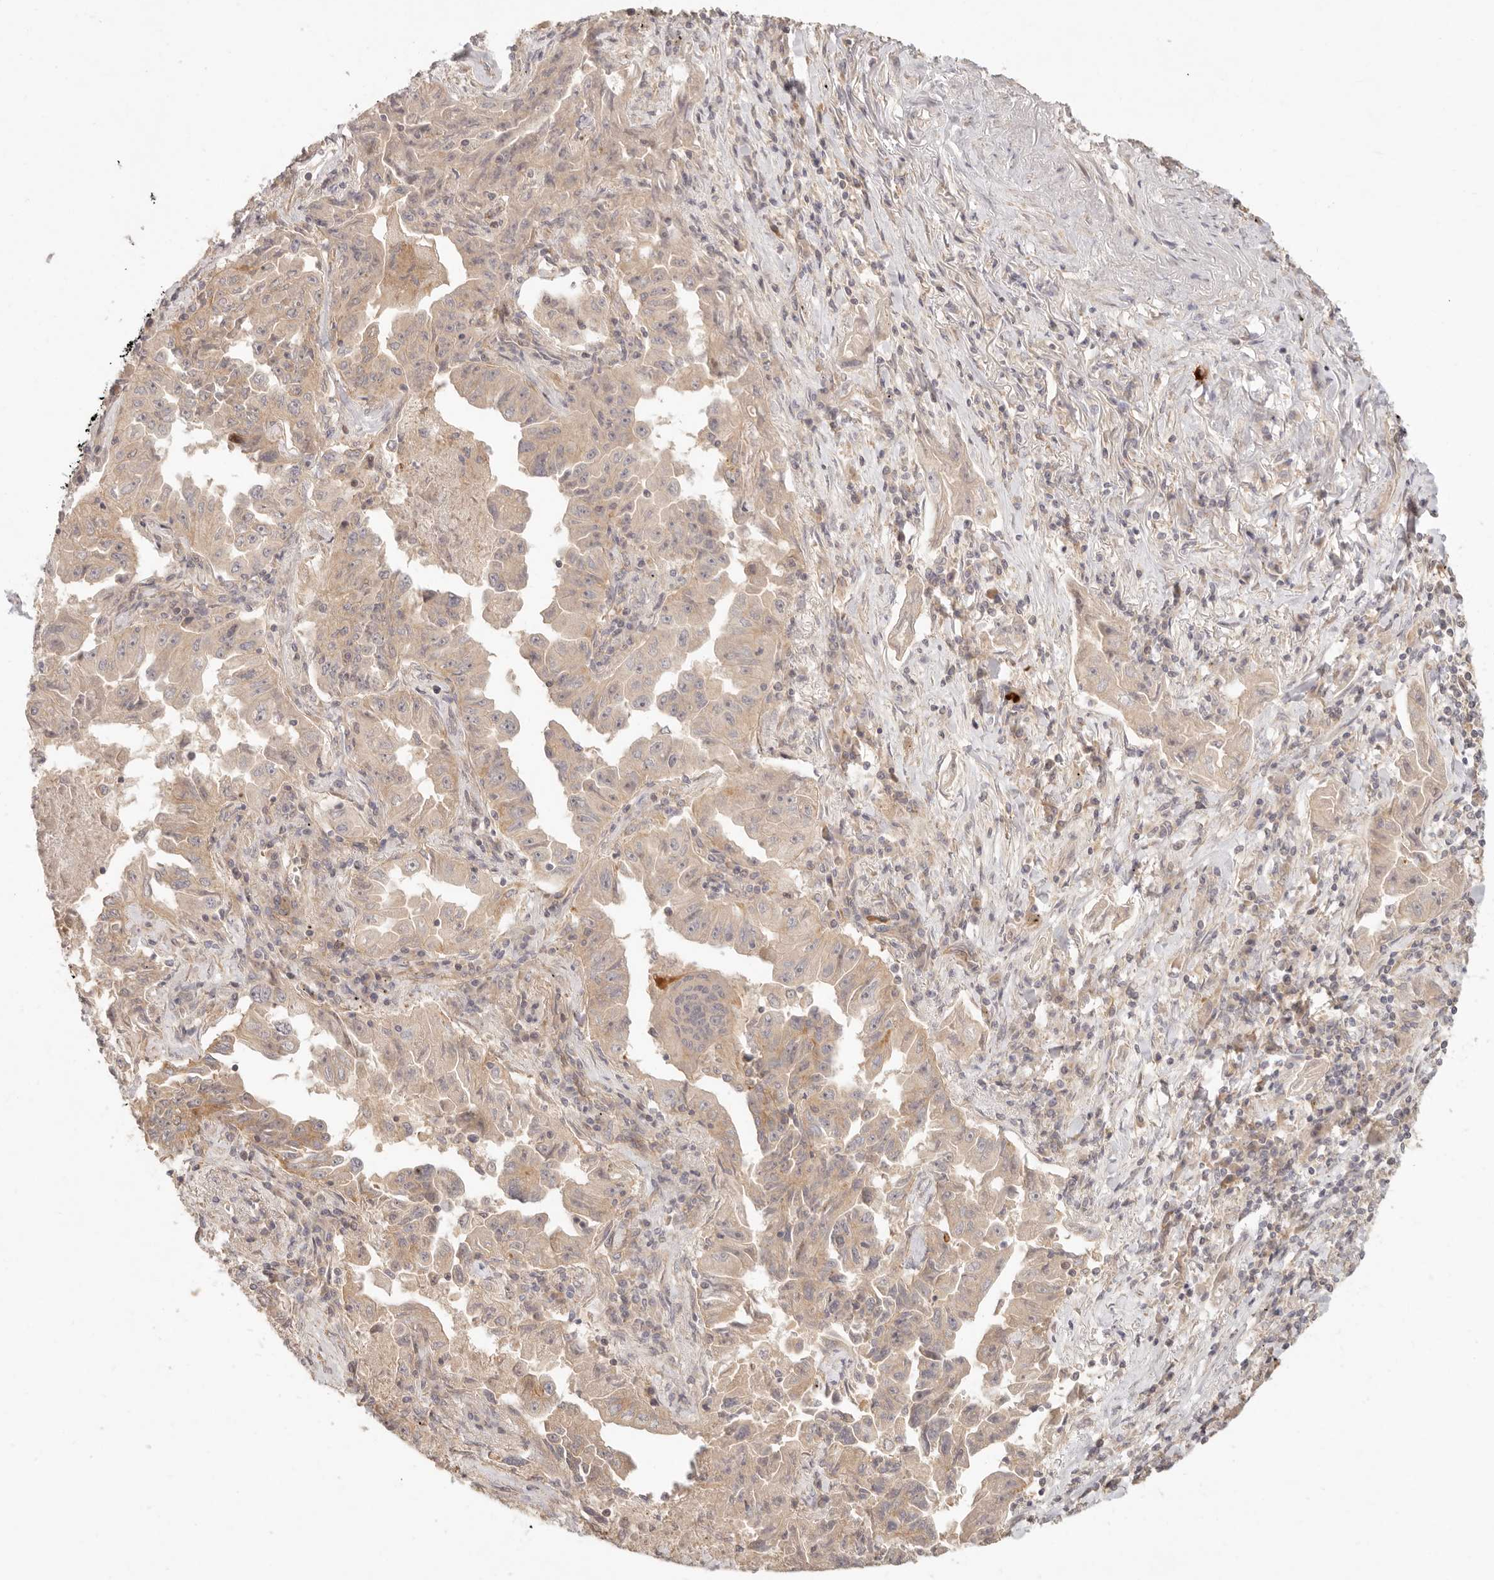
{"staining": {"intensity": "weak", "quantity": "25%-75%", "location": "cytoplasmic/membranous"}, "tissue": "lung cancer", "cell_type": "Tumor cells", "image_type": "cancer", "snomed": [{"axis": "morphology", "description": "Adenocarcinoma, NOS"}, {"axis": "topography", "description": "Lung"}], "caption": "Protein expression analysis of lung adenocarcinoma displays weak cytoplasmic/membranous positivity in approximately 25%-75% of tumor cells.", "gene": "PPP1R3B", "patient": {"sex": "female", "age": 51}}